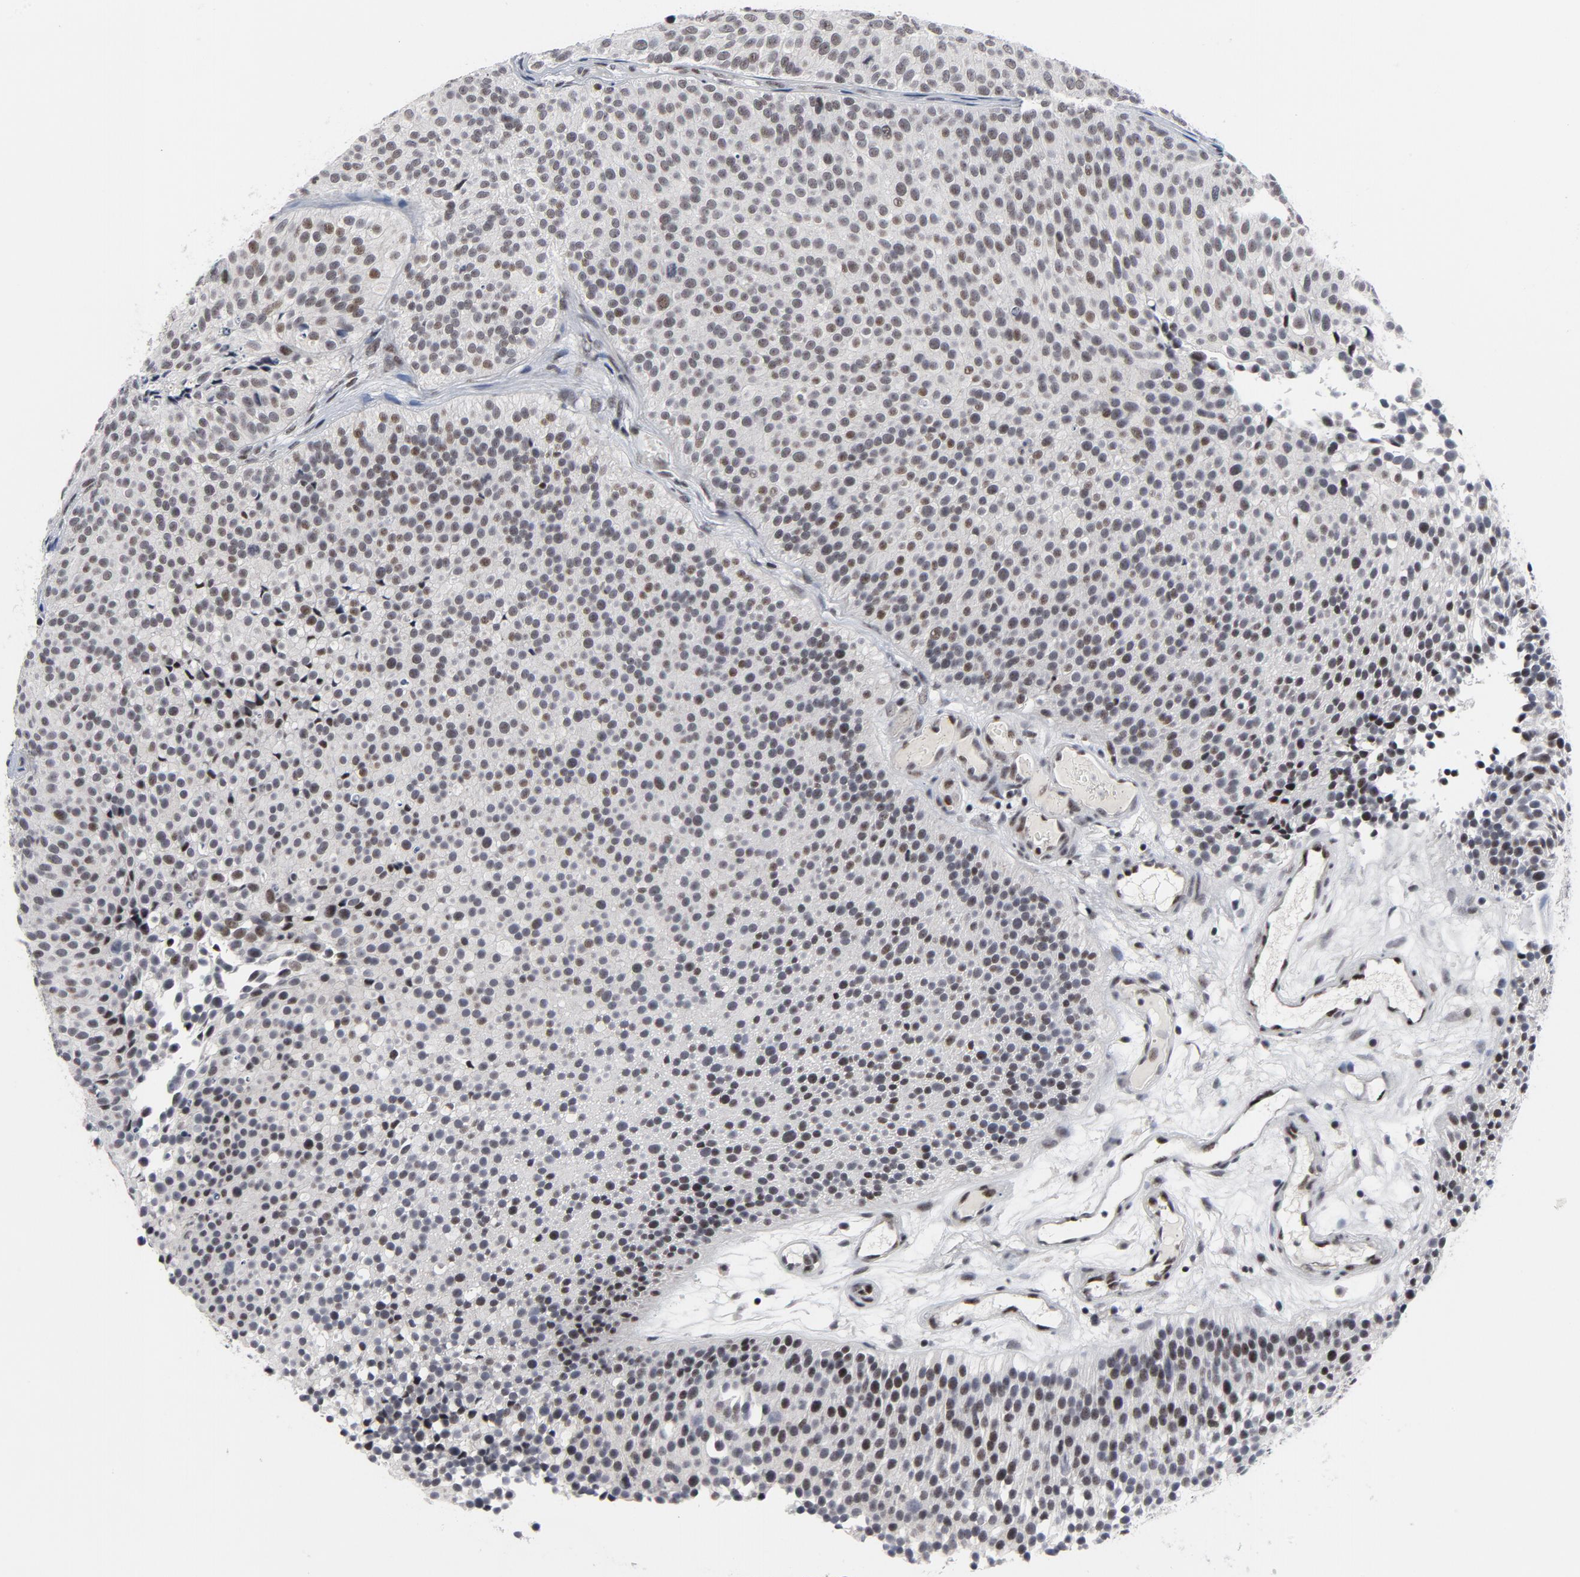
{"staining": {"intensity": "moderate", "quantity": "<25%", "location": "nuclear"}, "tissue": "urothelial cancer", "cell_type": "Tumor cells", "image_type": "cancer", "snomed": [{"axis": "morphology", "description": "Urothelial carcinoma, Low grade"}, {"axis": "topography", "description": "Urinary bladder"}], "caption": "Human low-grade urothelial carcinoma stained for a protein (brown) displays moderate nuclear positive staining in approximately <25% of tumor cells.", "gene": "GABPA", "patient": {"sex": "male", "age": 85}}